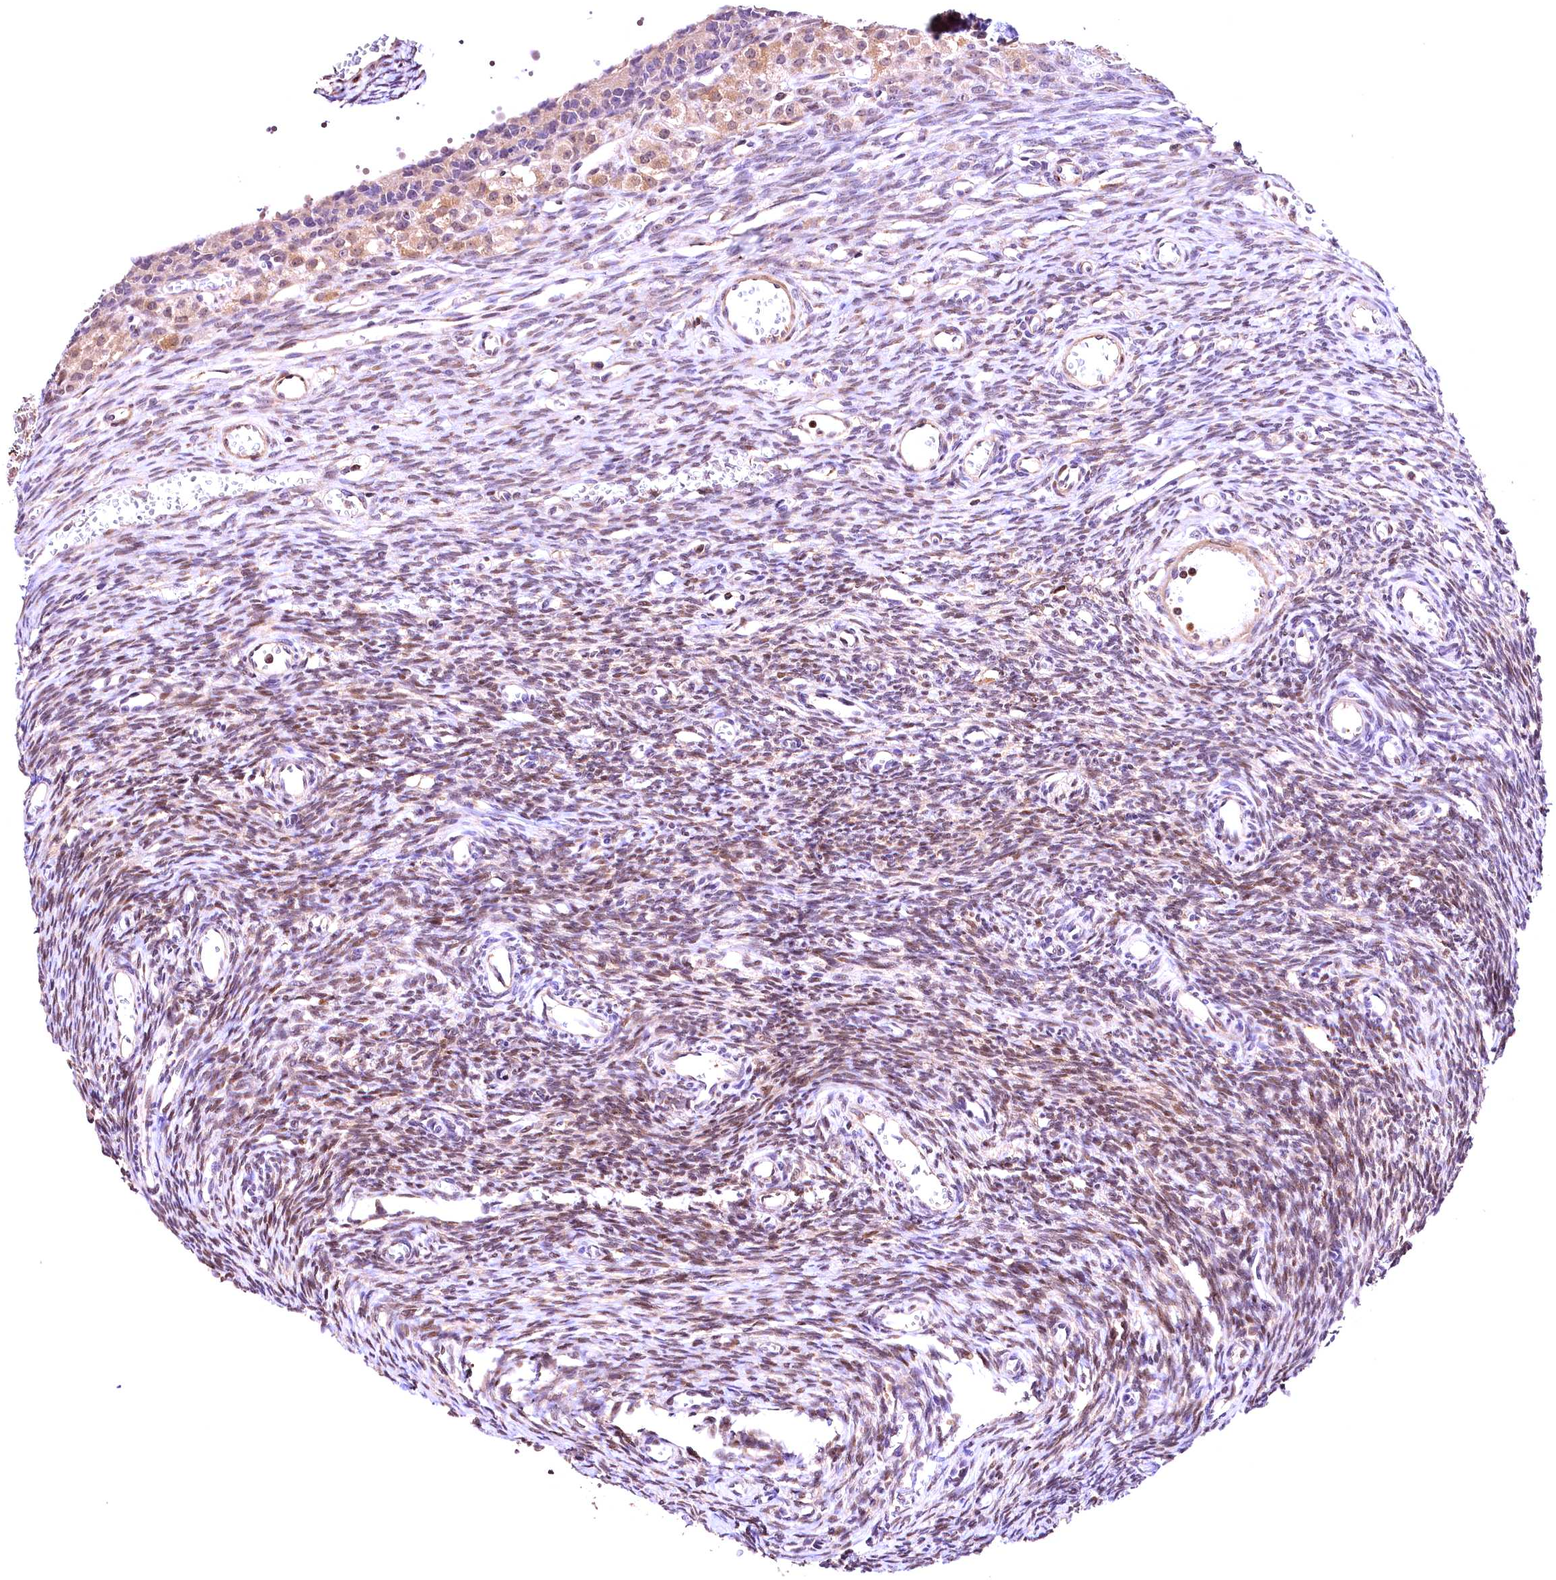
{"staining": {"intensity": "weak", "quantity": "25%-75%", "location": "nuclear"}, "tissue": "ovary", "cell_type": "Ovarian stroma cells", "image_type": "normal", "snomed": [{"axis": "morphology", "description": "Normal tissue, NOS"}, {"axis": "topography", "description": "Ovary"}], "caption": "Weak nuclear staining for a protein is present in about 25%-75% of ovarian stroma cells of unremarkable ovary using IHC.", "gene": "CHORDC1", "patient": {"sex": "female", "age": 39}}